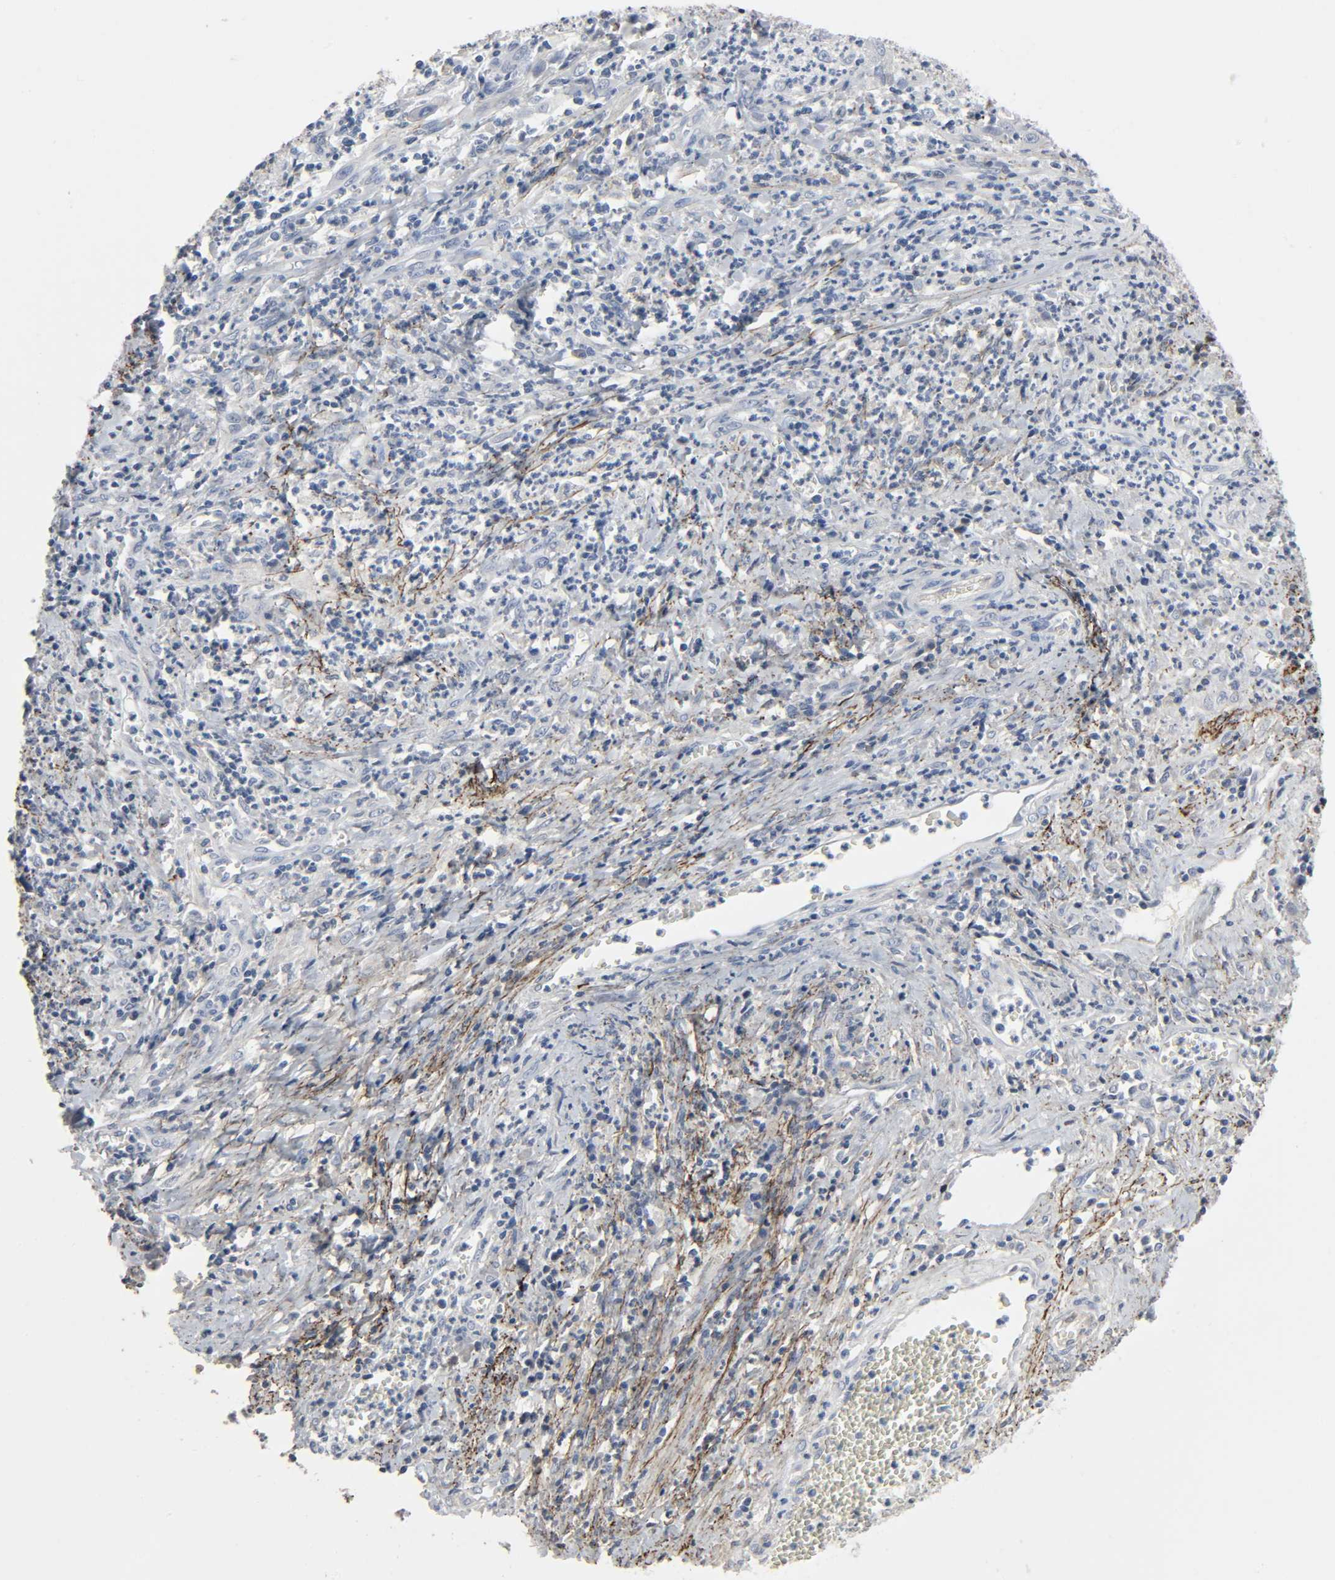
{"staining": {"intensity": "negative", "quantity": "none", "location": "none"}, "tissue": "cervical cancer", "cell_type": "Tumor cells", "image_type": "cancer", "snomed": [{"axis": "morphology", "description": "Squamous cell carcinoma, NOS"}, {"axis": "topography", "description": "Cervix"}], "caption": "Cervical cancer (squamous cell carcinoma) was stained to show a protein in brown. There is no significant staining in tumor cells.", "gene": "FBLN5", "patient": {"sex": "female", "age": 32}}